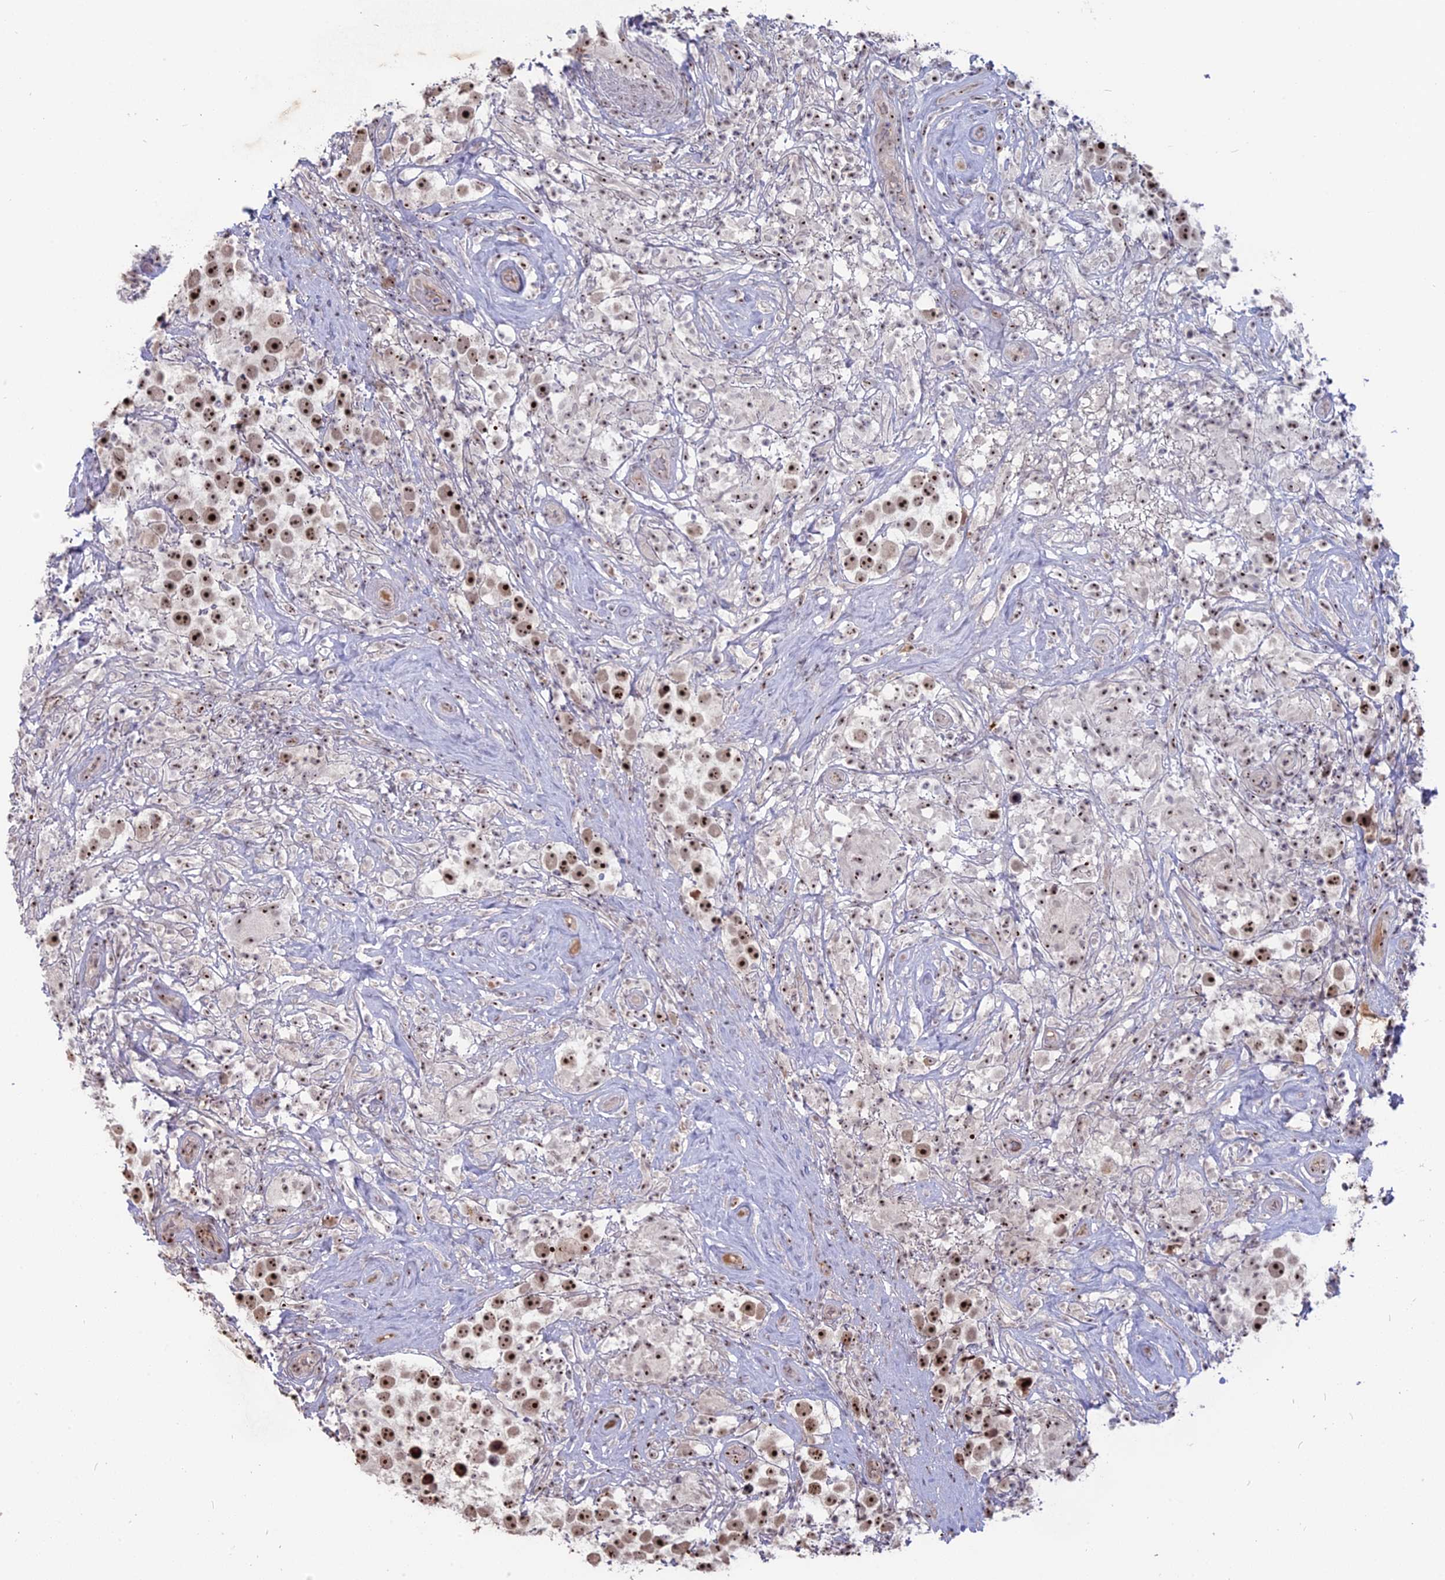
{"staining": {"intensity": "strong", "quantity": ">75%", "location": "nuclear"}, "tissue": "testis cancer", "cell_type": "Tumor cells", "image_type": "cancer", "snomed": [{"axis": "morphology", "description": "Seminoma, NOS"}, {"axis": "topography", "description": "Testis"}], "caption": "The photomicrograph demonstrates immunohistochemical staining of testis seminoma. There is strong nuclear staining is present in approximately >75% of tumor cells. The protein is stained brown, and the nuclei are stained in blue (DAB (3,3'-diaminobenzidine) IHC with brightfield microscopy, high magnification).", "gene": "FAM131A", "patient": {"sex": "male", "age": 49}}